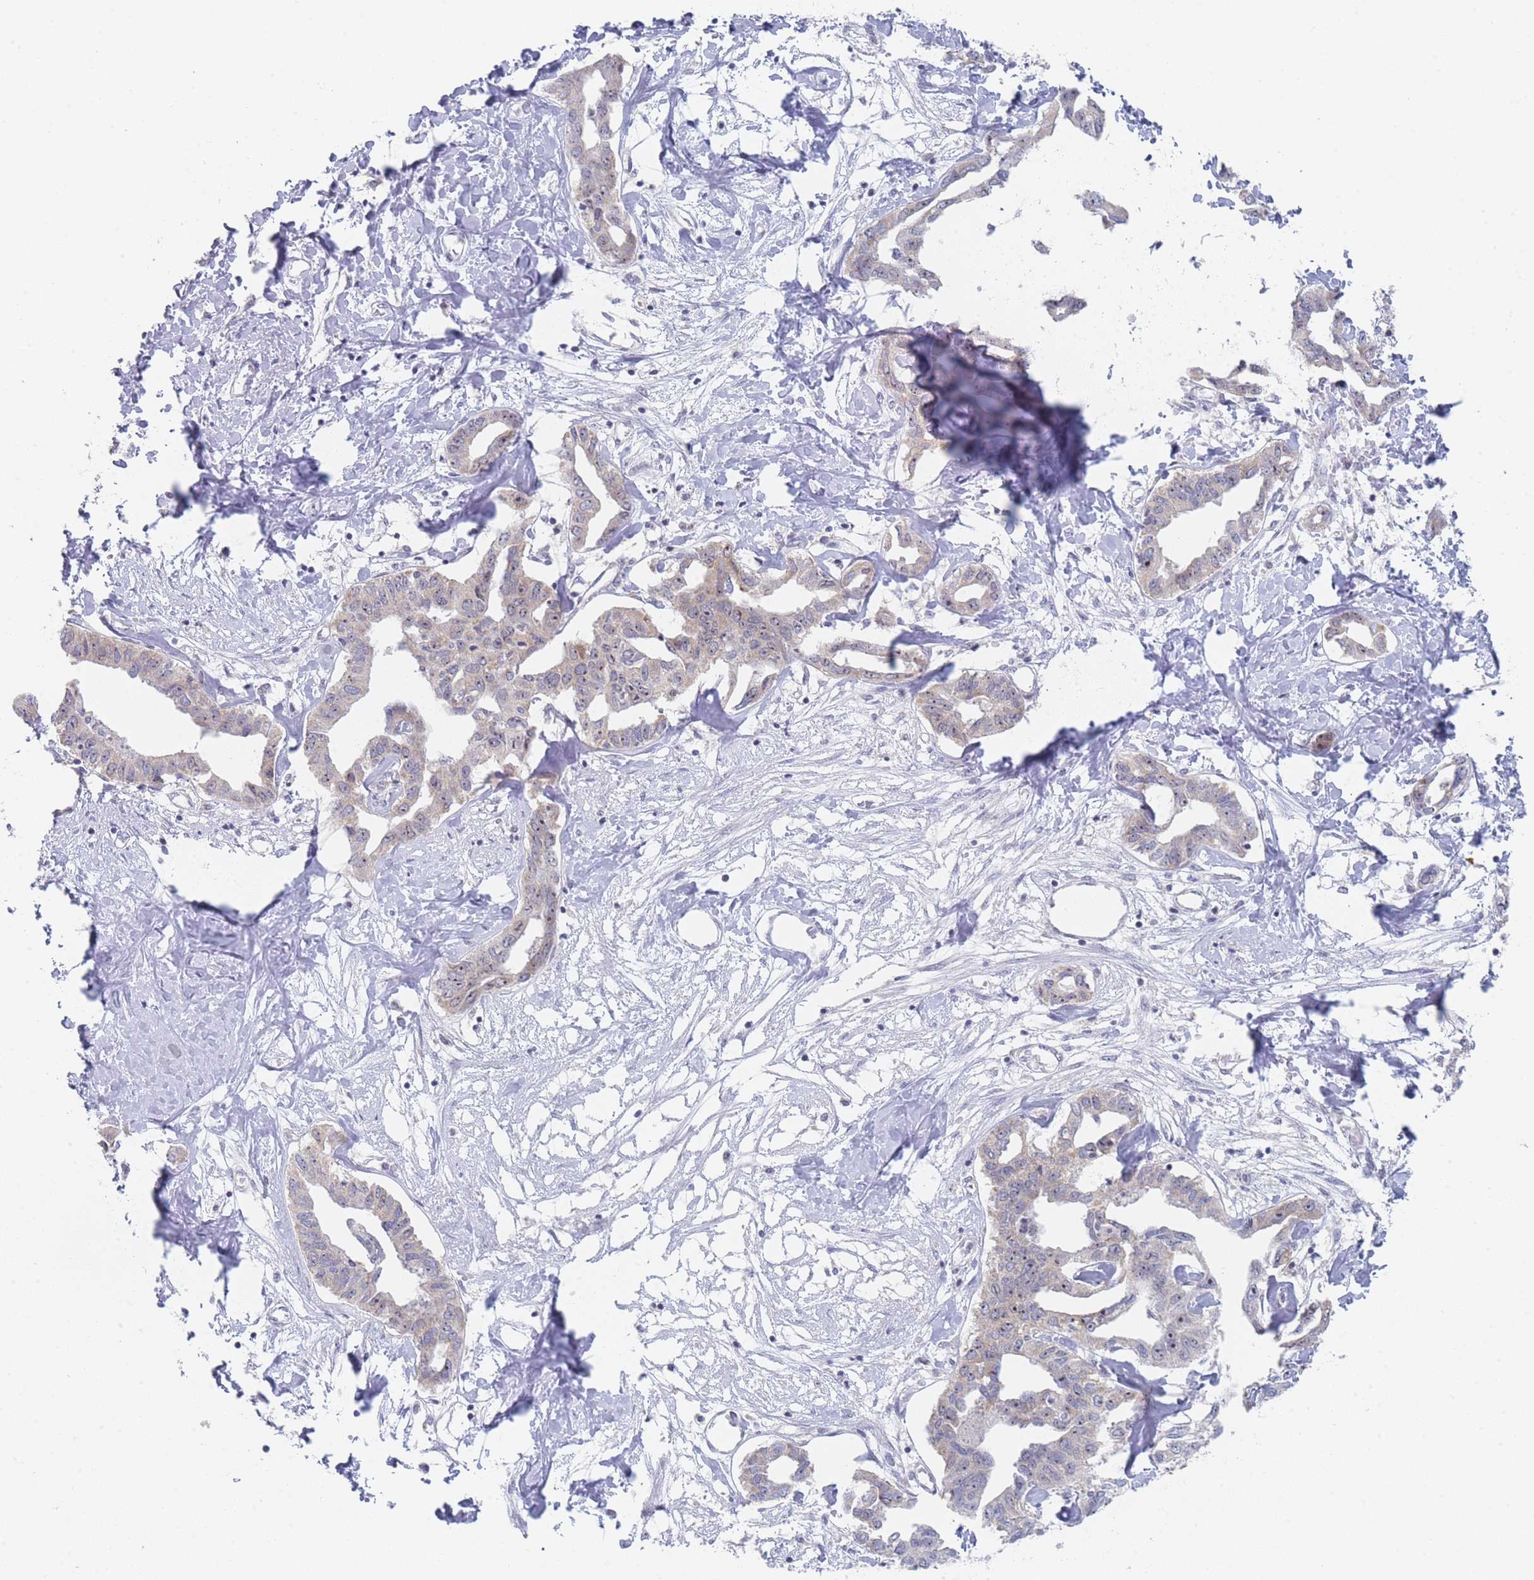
{"staining": {"intensity": "moderate", "quantity": "<25%", "location": "nuclear"}, "tissue": "liver cancer", "cell_type": "Tumor cells", "image_type": "cancer", "snomed": [{"axis": "morphology", "description": "Cholangiocarcinoma"}, {"axis": "topography", "description": "Liver"}], "caption": "Approximately <25% of tumor cells in human liver cancer (cholangiocarcinoma) reveal moderate nuclear protein positivity as visualized by brown immunohistochemical staining.", "gene": "RNF8", "patient": {"sex": "male", "age": 59}}